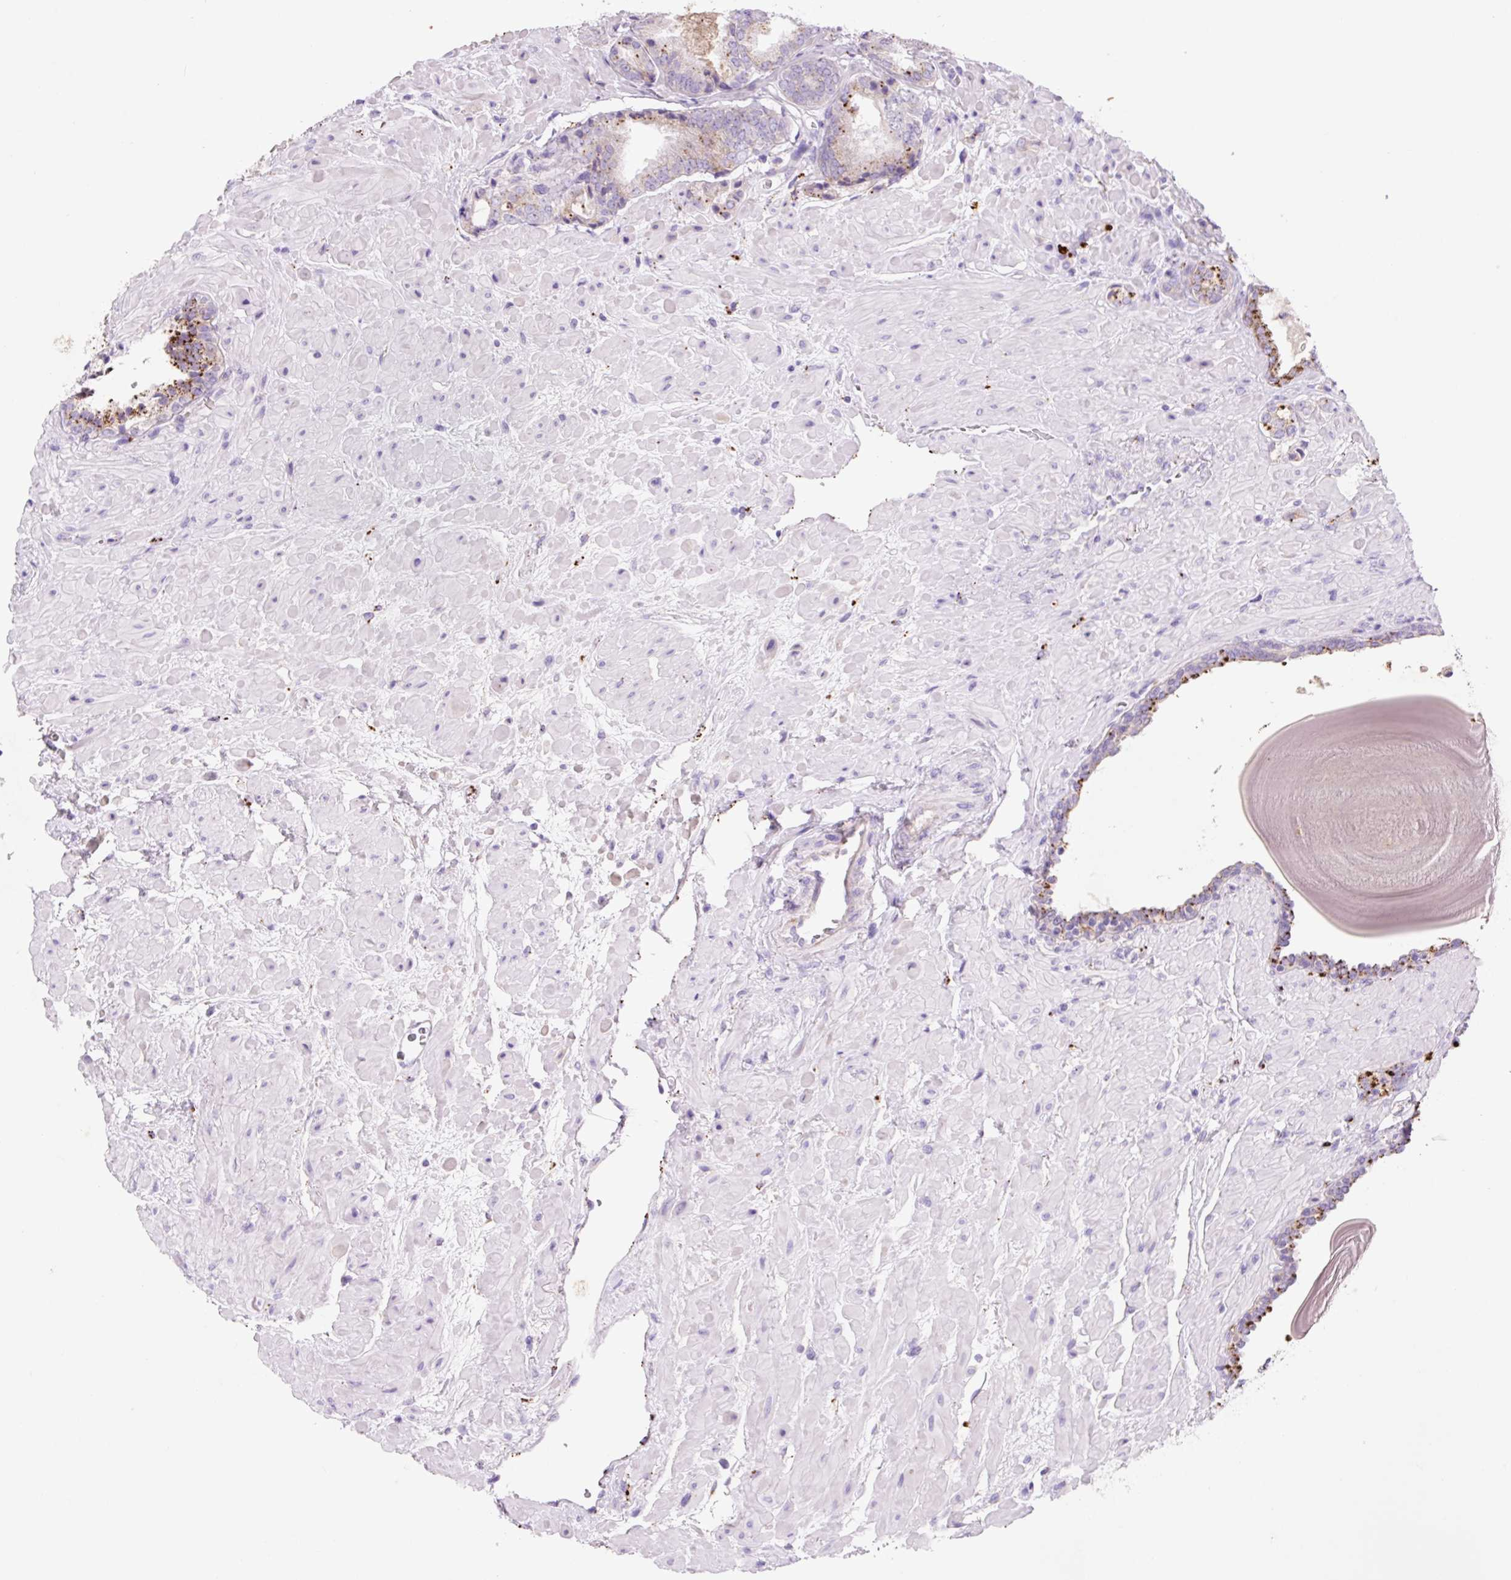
{"staining": {"intensity": "weak", "quantity": "<25%", "location": "cytoplasmic/membranous"}, "tissue": "prostate cancer", "cell_type": "Tumor cells", "image_type": "cancer", "snomed": [{"axis": "morphology", "description": "Adenocarcinoma, High grade"}, {"axis": "topography", "description": "Prostate"}], "caption": "This image is of prostate cancer stained with immunohistochemistry (IHC) to label a protein in brown with the nuclei are counter-stained blue. There is no expression in tumor cells.", "gene": "HEXA", "patient": {"sex": "male", "age": 68}}